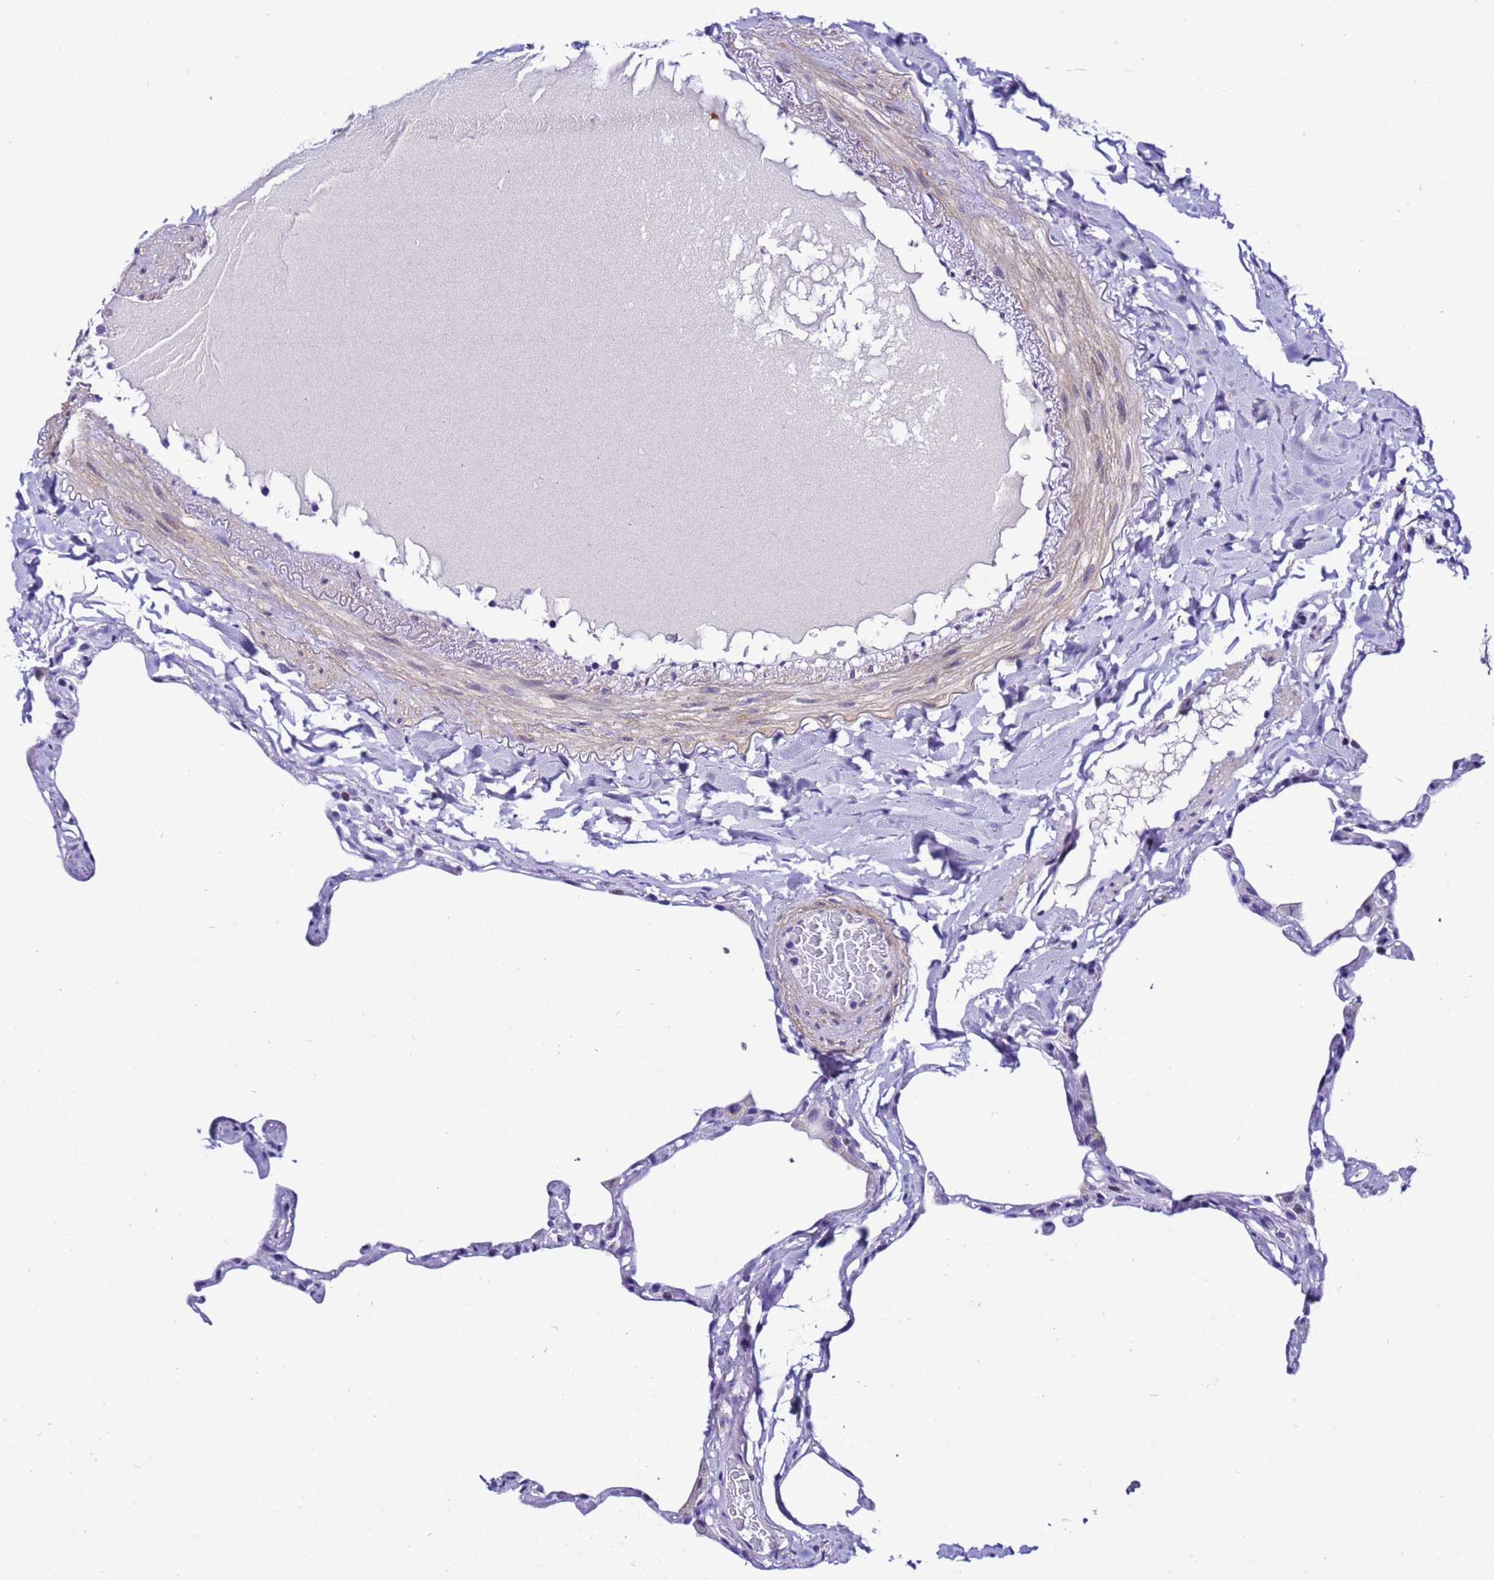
{"staining": {"intensity": "negative", "quantity": "none", "location": "none"}, "tissue": "lung", "cell_type": "Alveolar cells", "image_type": "normal", "snomed": [{"axis": "morphology", "description": "Normal tissue, NOS"}, {"axis": "topography", "description": "Lung"}], "caption": "This is an immunohistochemistry photomicrograph of unremarkable human lung. There is no expression in alveolar cells.", "gene": "ZNF417", "patient": {"sex": "male", "age": 65}}